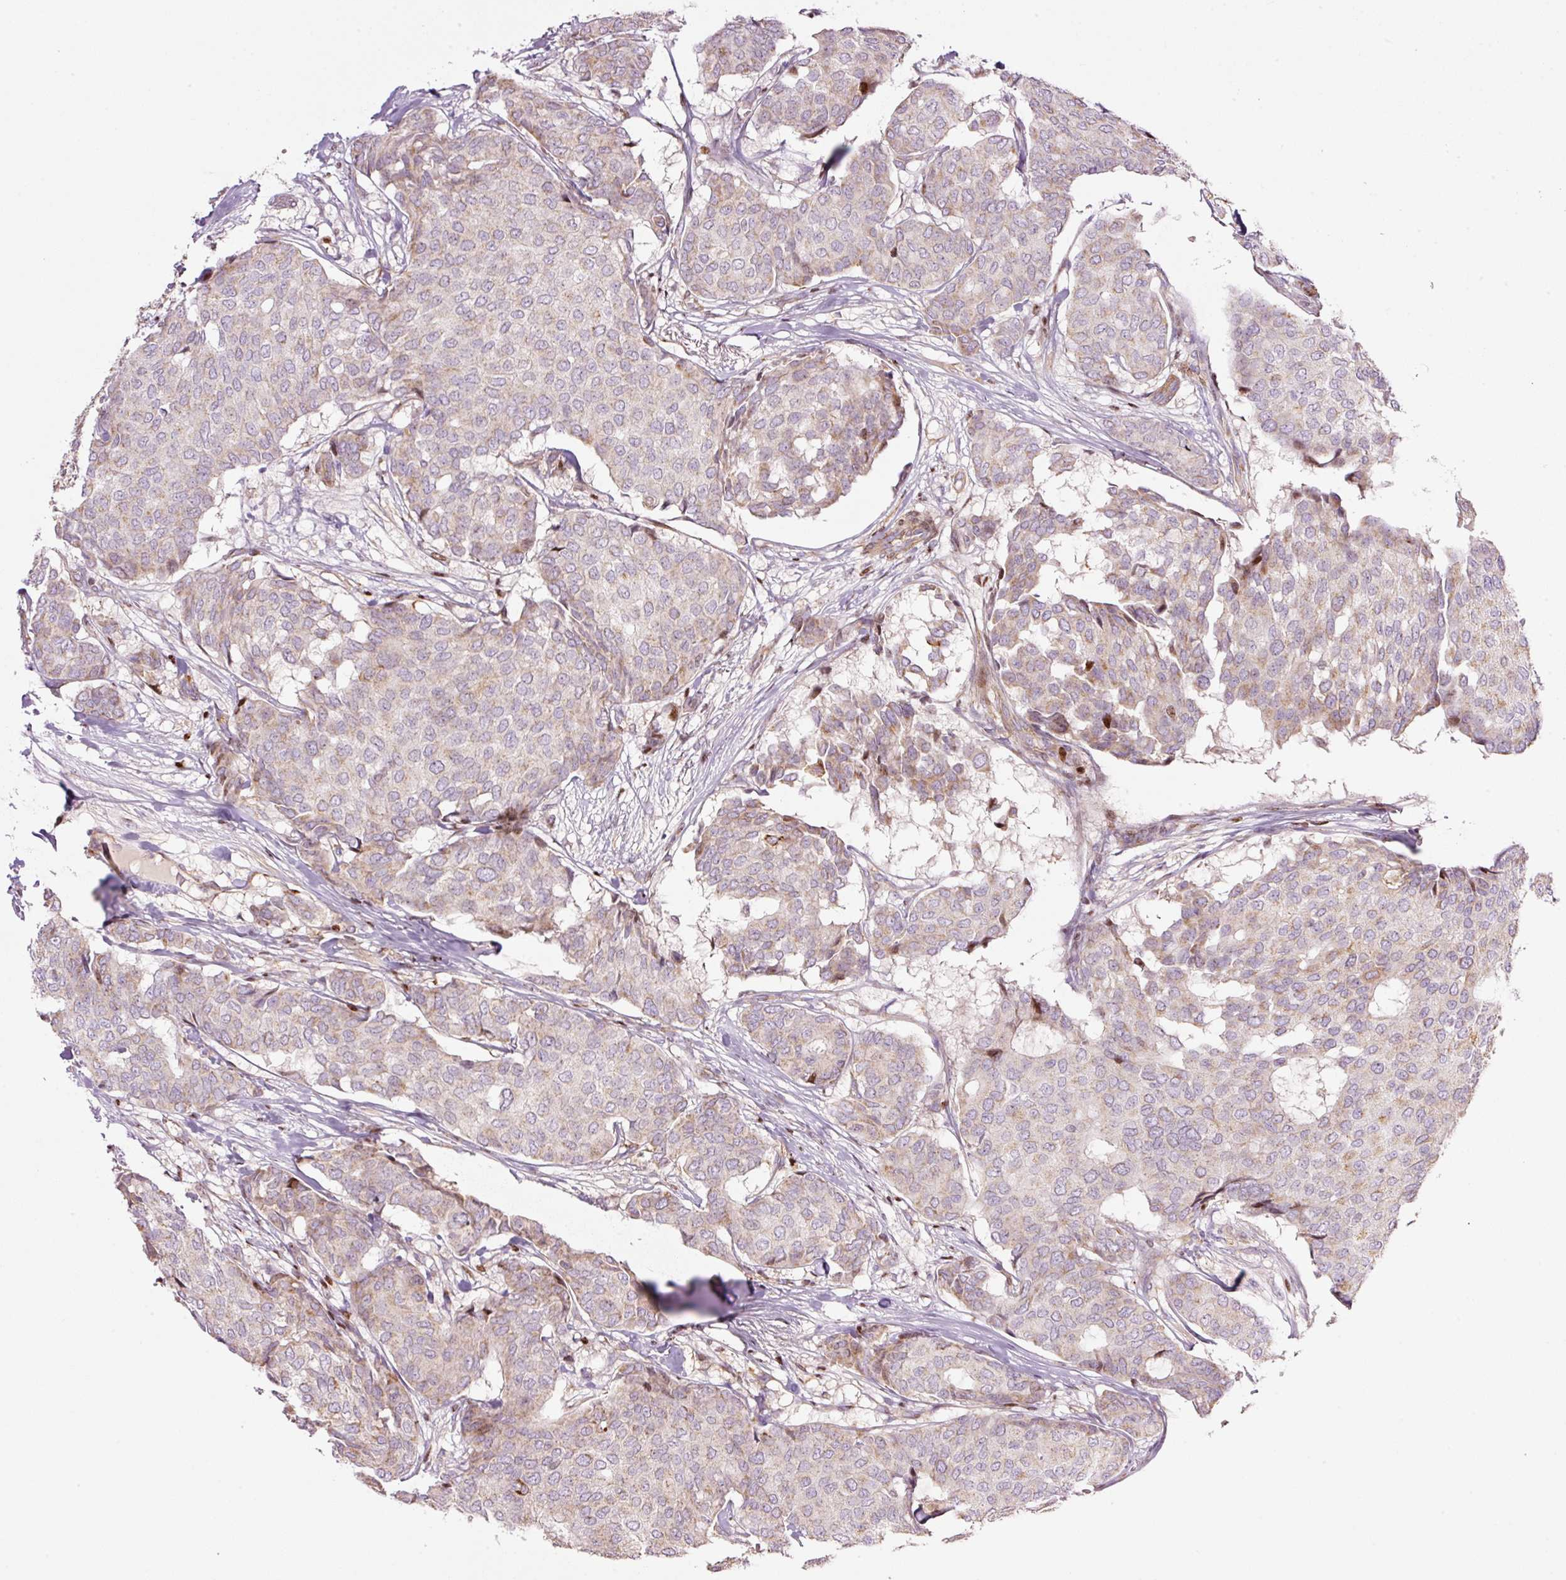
{"staining": {"intensity": "weak", "quantity": "25%-75%", "location": "cytoplasmic/membranous"}, "tissue": "breast cancer", "cell_type": "Tumor cells", "image_type": "cancer", "snomed": [{"axis": "morphology", "description": "Duct carcinoma"}, {"axis": "topography", "description": "Breast"}], "caption": "The immunohistochemical stain shows weak cytoplasmic/membranous staining in tumor cells of breast cancer tissue. The staining was performed using DAB, with brown indicating positive protein expression. Nuclei are stained blue with hematoxylin.", "gene": "TMEM8B", "patient": {"sex": "female", "age": 75}}